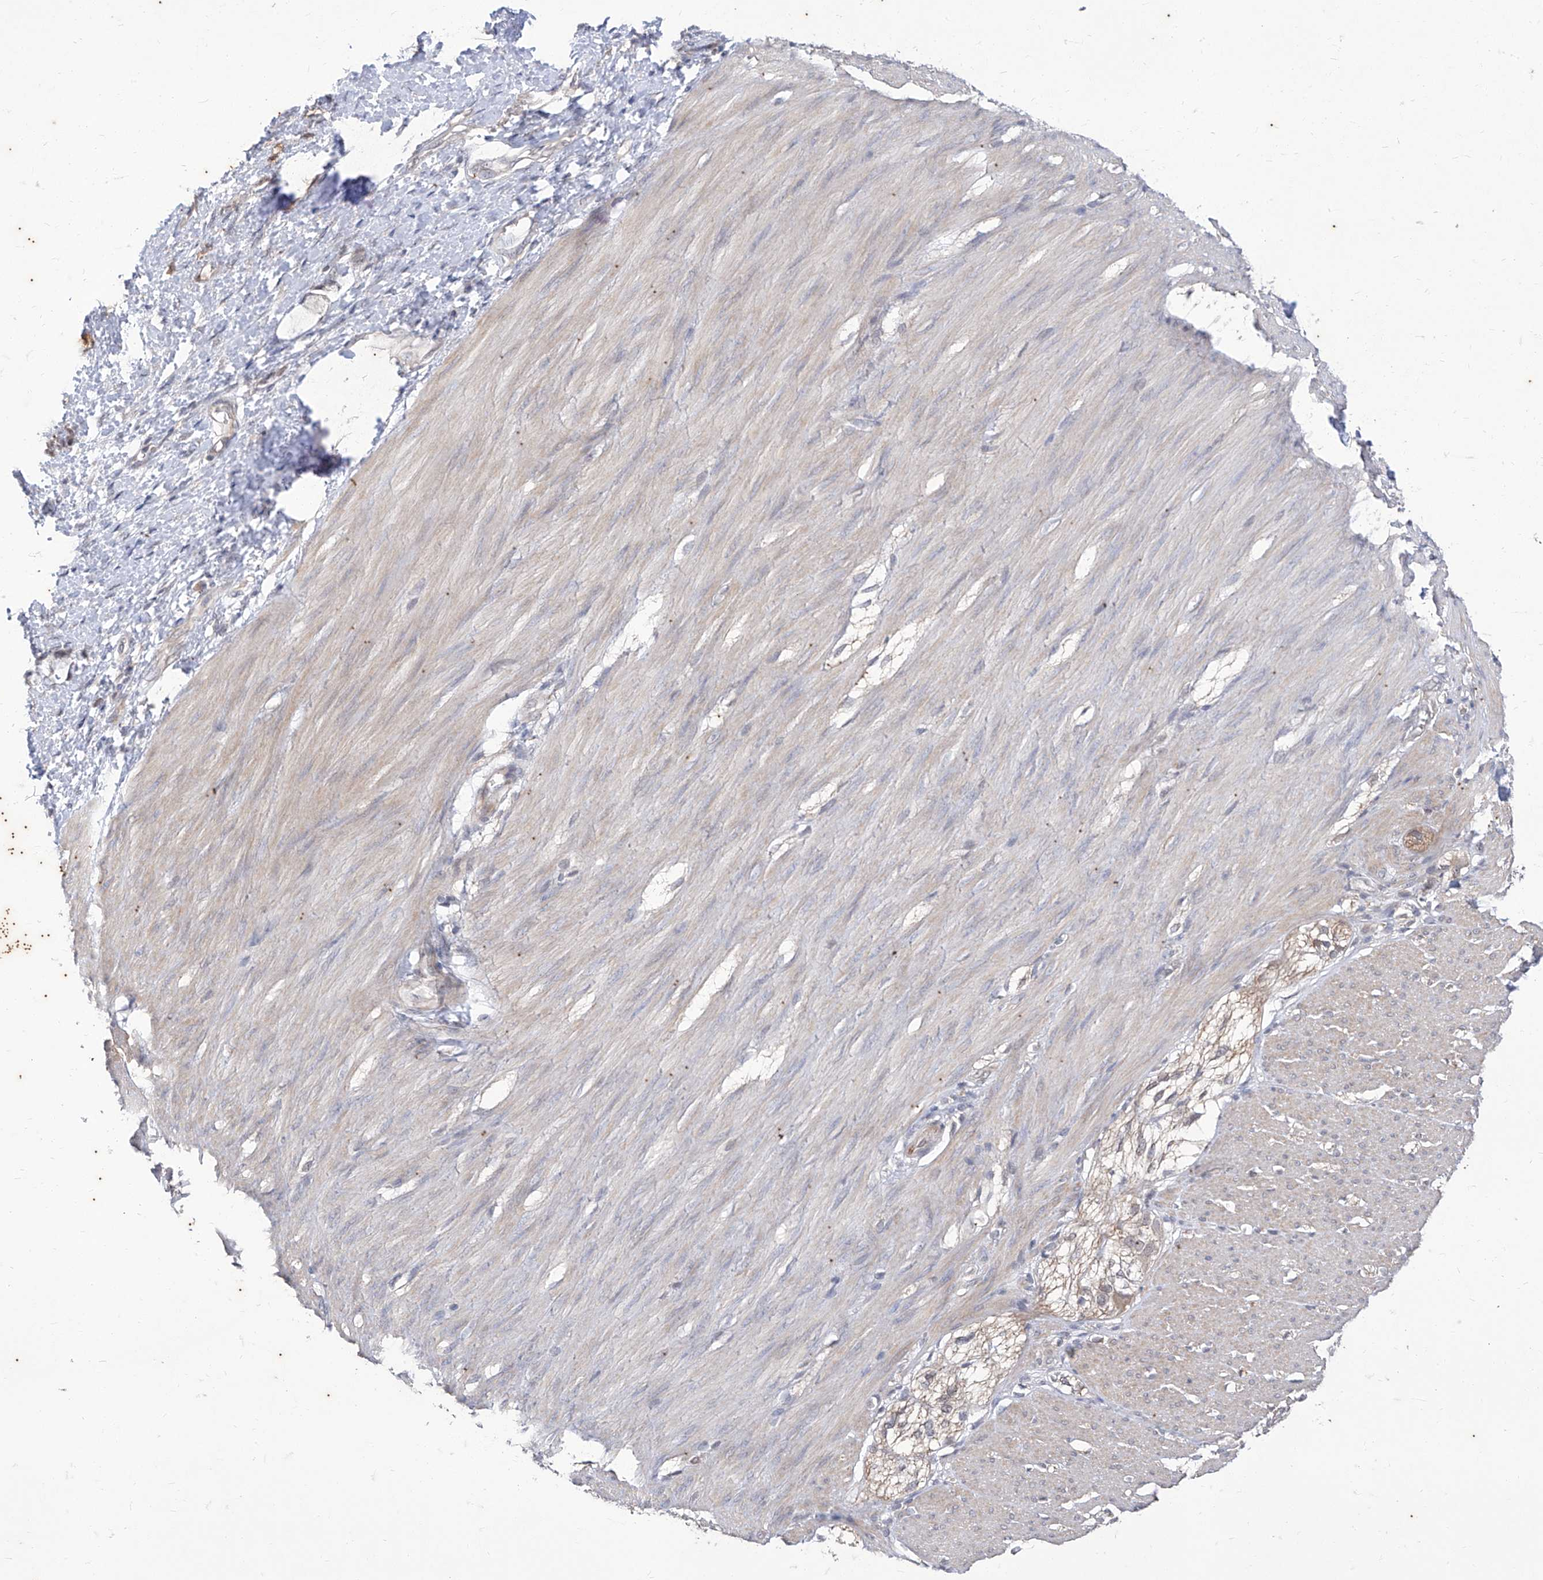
{"staining": {"intensity": "weak", "quantity": "<25%", "location": "cytoplasmic/membranous"}, "tissue": "smooth muscle", "cell_type": "Smooth muscle cells", "image_type": "normal", "snomed": [{"axis": "morphology", "description": "Normal tissue, NOS"}, {"axis": "morphology", "description": "Adenocarcinoma, NOS"}, {"axis": "topography", "description": "Colon"}, {"axis": "topography", "description": "Peripheral nerve tissue"}], "caption": "An IHC micrograph of benign smooth muscle is shown. There is no staining in smooth muscle cells of smooth muscle. Nuclei are stained in blue.", "gene": "PHF20L1", "patient": {"sex": "male", "age": 14}}